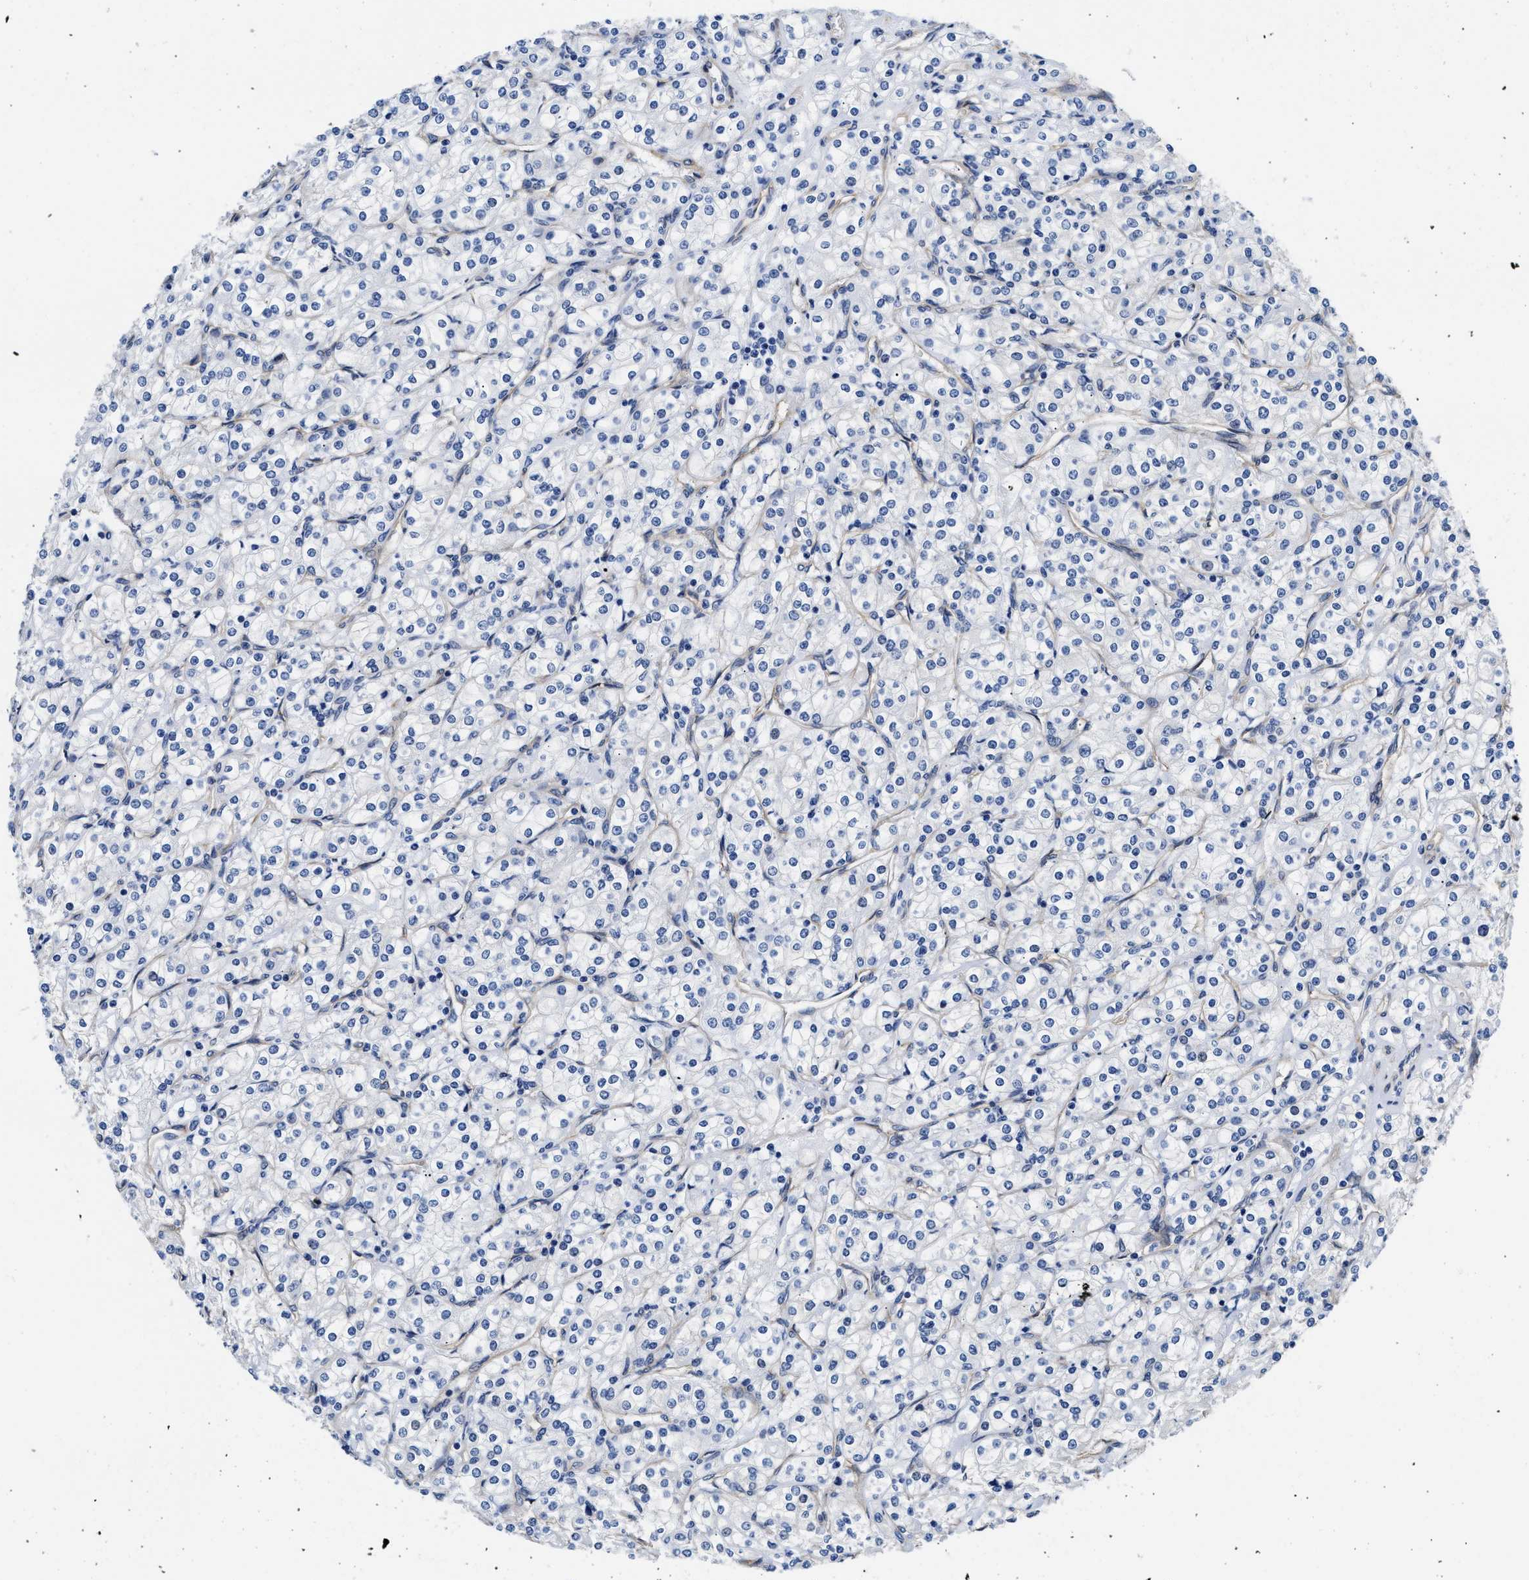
{"staining": {"intensity": "negative", "quantity": "none", "location": "none"}, "tissue": "renal cancer", "cell_type": "Tumor cells", "image_type": "cancer", "snomed": [{"axis": "morphology", "description": "Adenocarcinoma, NOS"}, {"axis": "topography", "description": "Kidney"}], "caption": "An IHC photomicrograph of renal adenocarcinoma is shown. There is no staining in tumor cells of renal adenocarcinoma.", "gene": "TRIM29", "patient": {"sex": "male", "age": 77}}